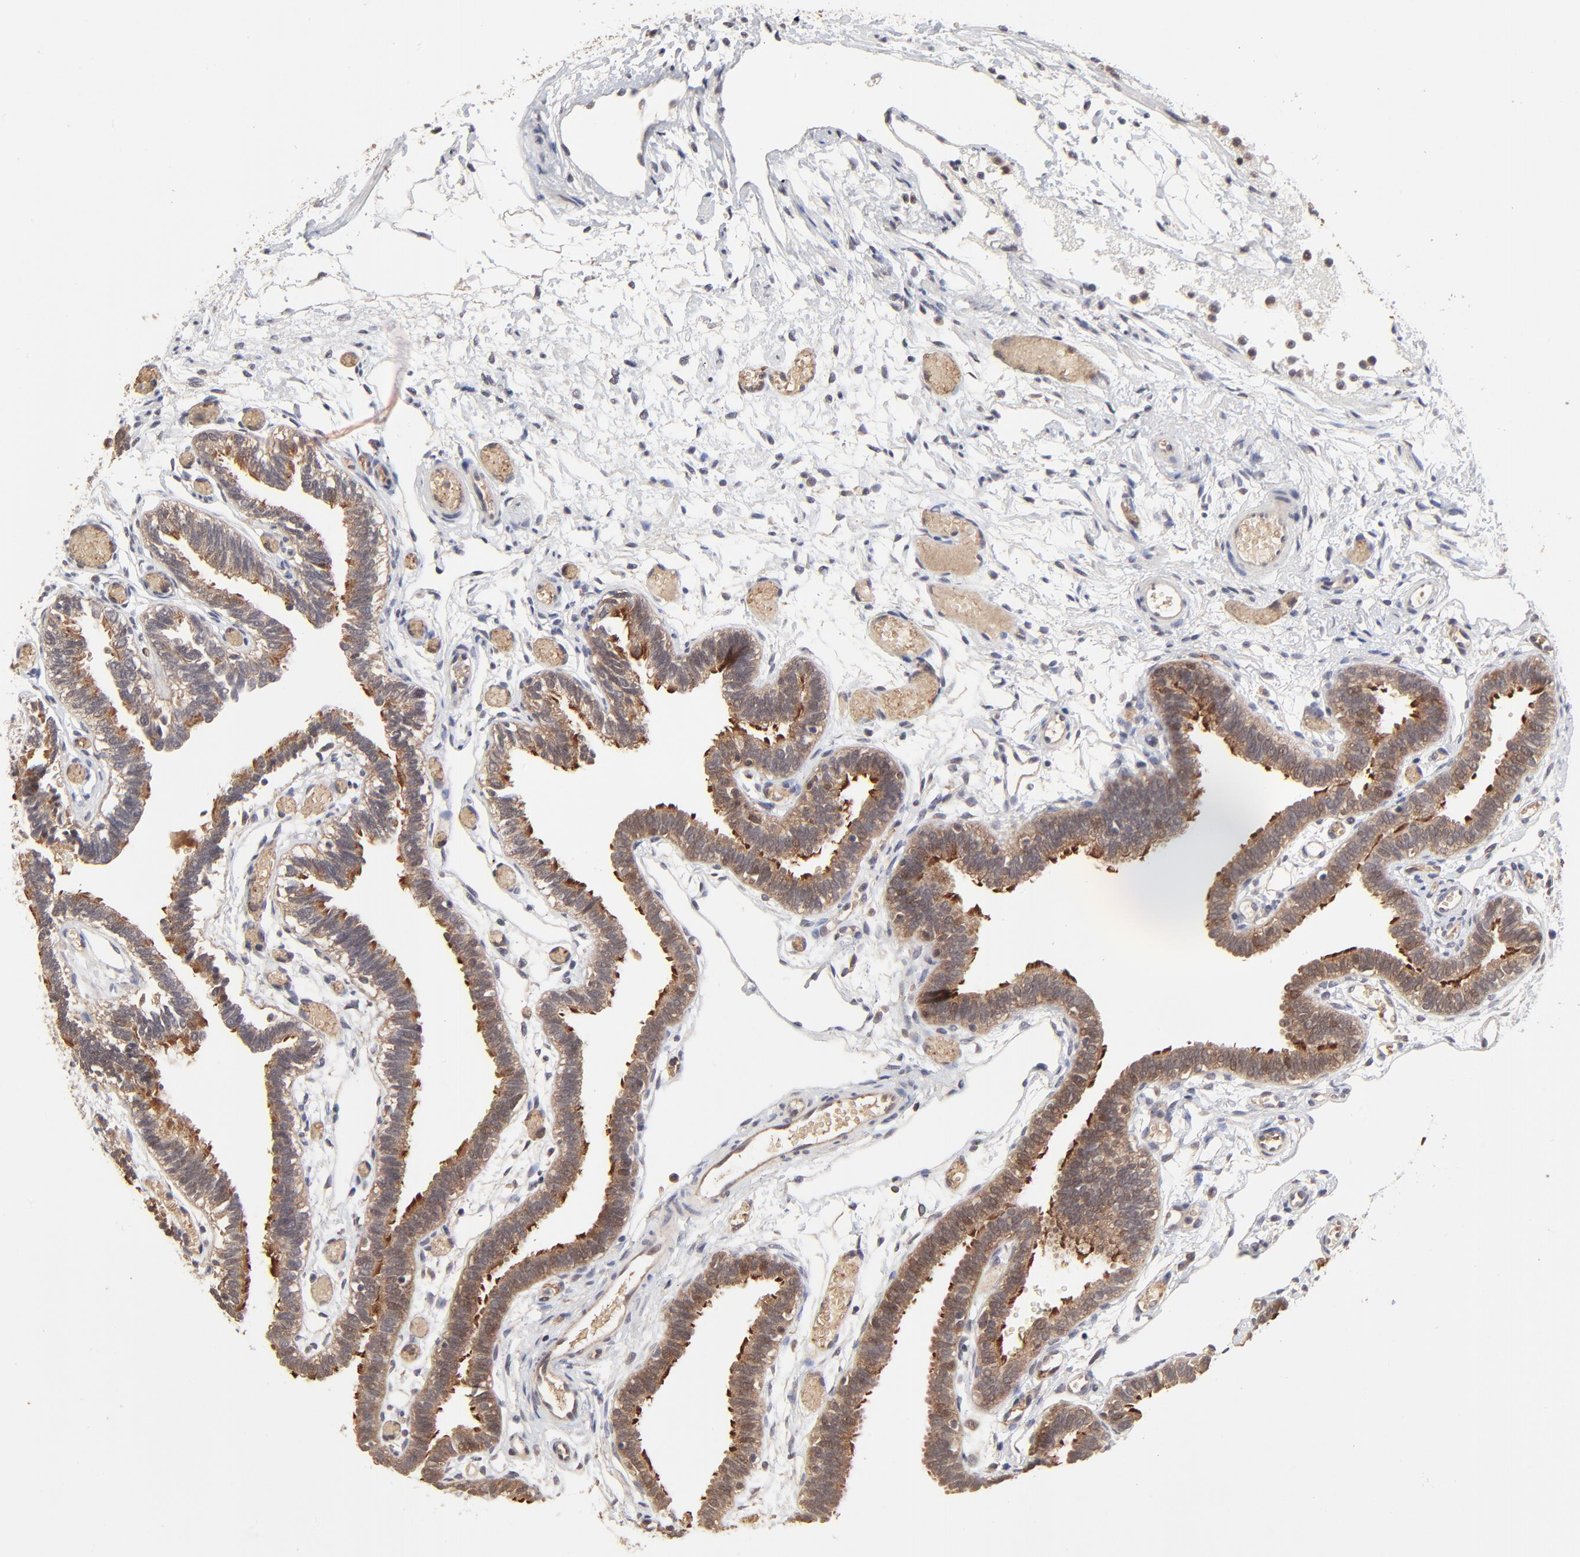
{"staining": {"intensity": "moderate", "quantity": ">75%", "location": "cytoplasmic/membranous"}, "tissue": "fallopian tube", "cell_type": "Glandular cells", "image_type": "normal", "snomed": [{"axis": "morphology", "description": "Normal tissue, NOS"}, {"axis": "topography", "description": "Fallopian tube"}], "caption": "Glandular cells reveal medium levels of moderate cytoplasmic/membranous positivity in approximately >75% of cells in normal fallopian tube.", "gene": "FRMD8", "patient": {"sex": "female", "age": 29}}